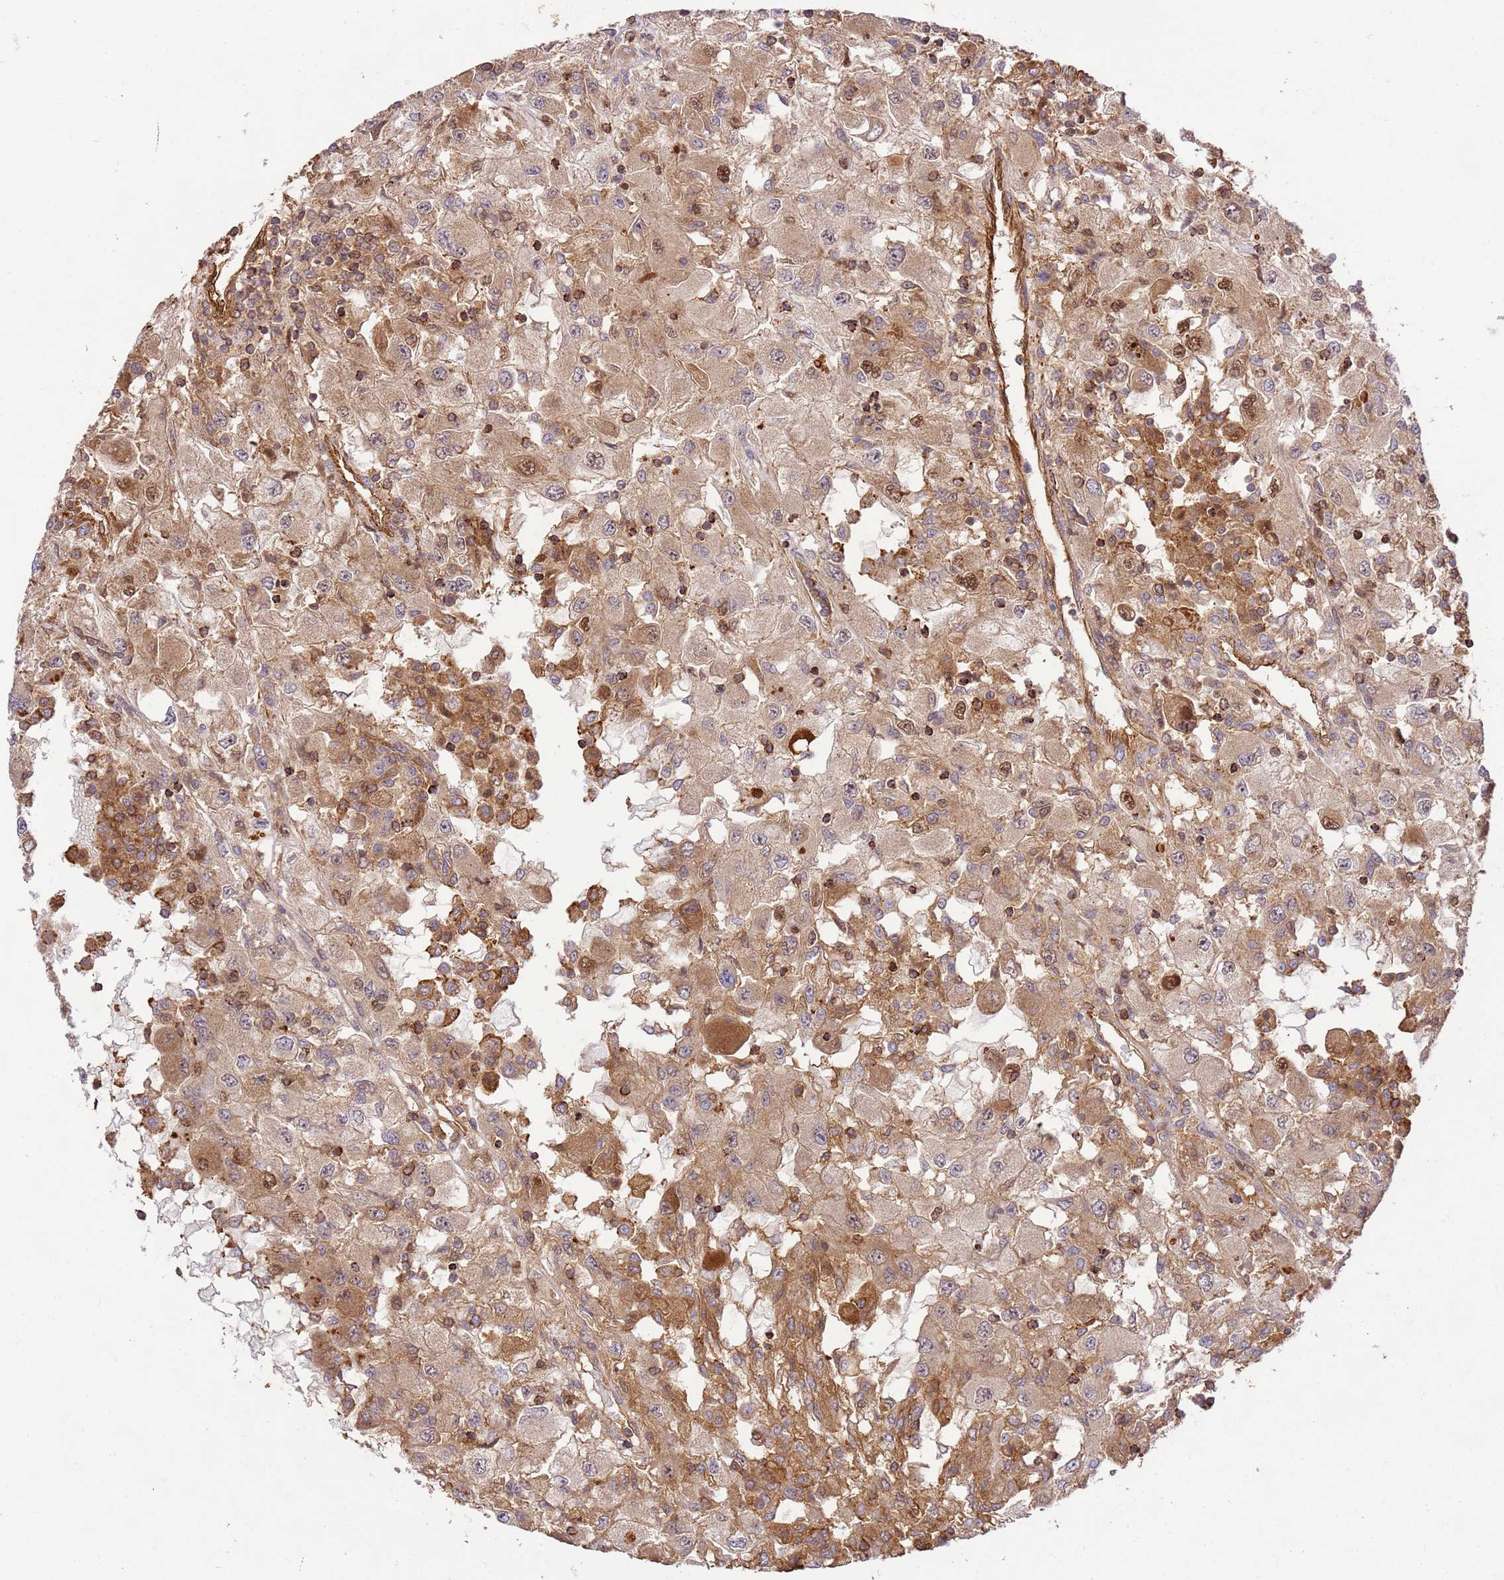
{"staining": {"intensity": "moderate", "quantity": "25%-75%", "location": "cytoplasmic/membranous,nuclear"}, "tissue": "renal cancer", "cell_type": "Tumor cells", "image_type": "cancer", "snomed": [{"axis": "morphology", "description": "Adenocarcinoma, NOS"}, {"axis": "topography", "description": "Kidney"}], "caption": "Tumor cells reveal medium levels of moderate cytoplasmic/membranous and nuclear staining in about 25%-75% of cells in renal cancer (adenocarcinoma).", "gene": "KATNAL2", "patient": {"sex": "female", "age": 67}}